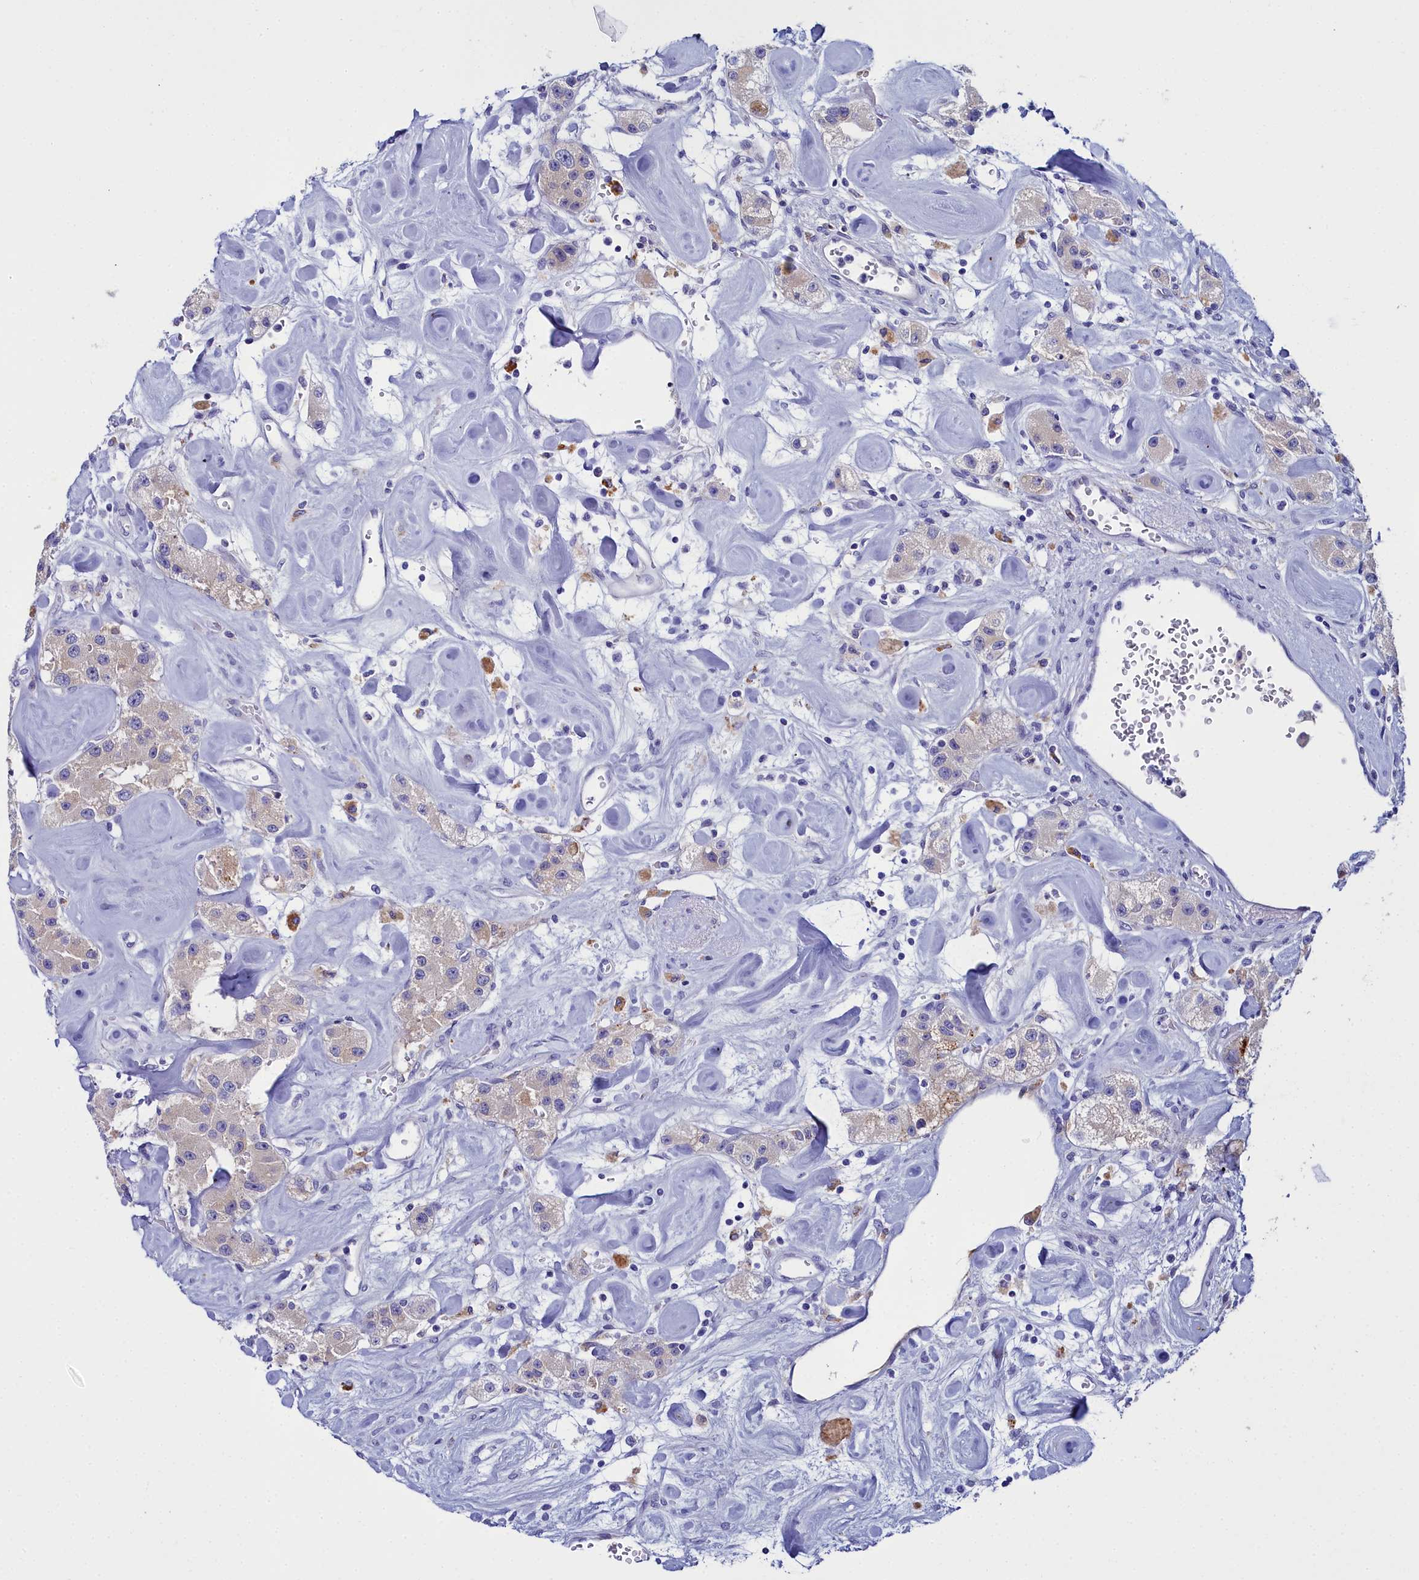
{"staining": {"intensity": "weak", "quantity": "<25%", "location": "cytoplasmic/membranous"}, "tissue": "carcinoid", "cell_type": "Tumor cells", "image_type": "cancer", "snomed": [{"axis": "morphology", "description": "Carcinoid, malignant, NOS"}, {"axis": "topography", "description": "Pancreas"}], "caption": "The histopathology image demonstrates no staining of tumor cells in malignant carcinoid.", "gene": "ELAPOR2", "patient": {"sex": "male", "age": 41}}